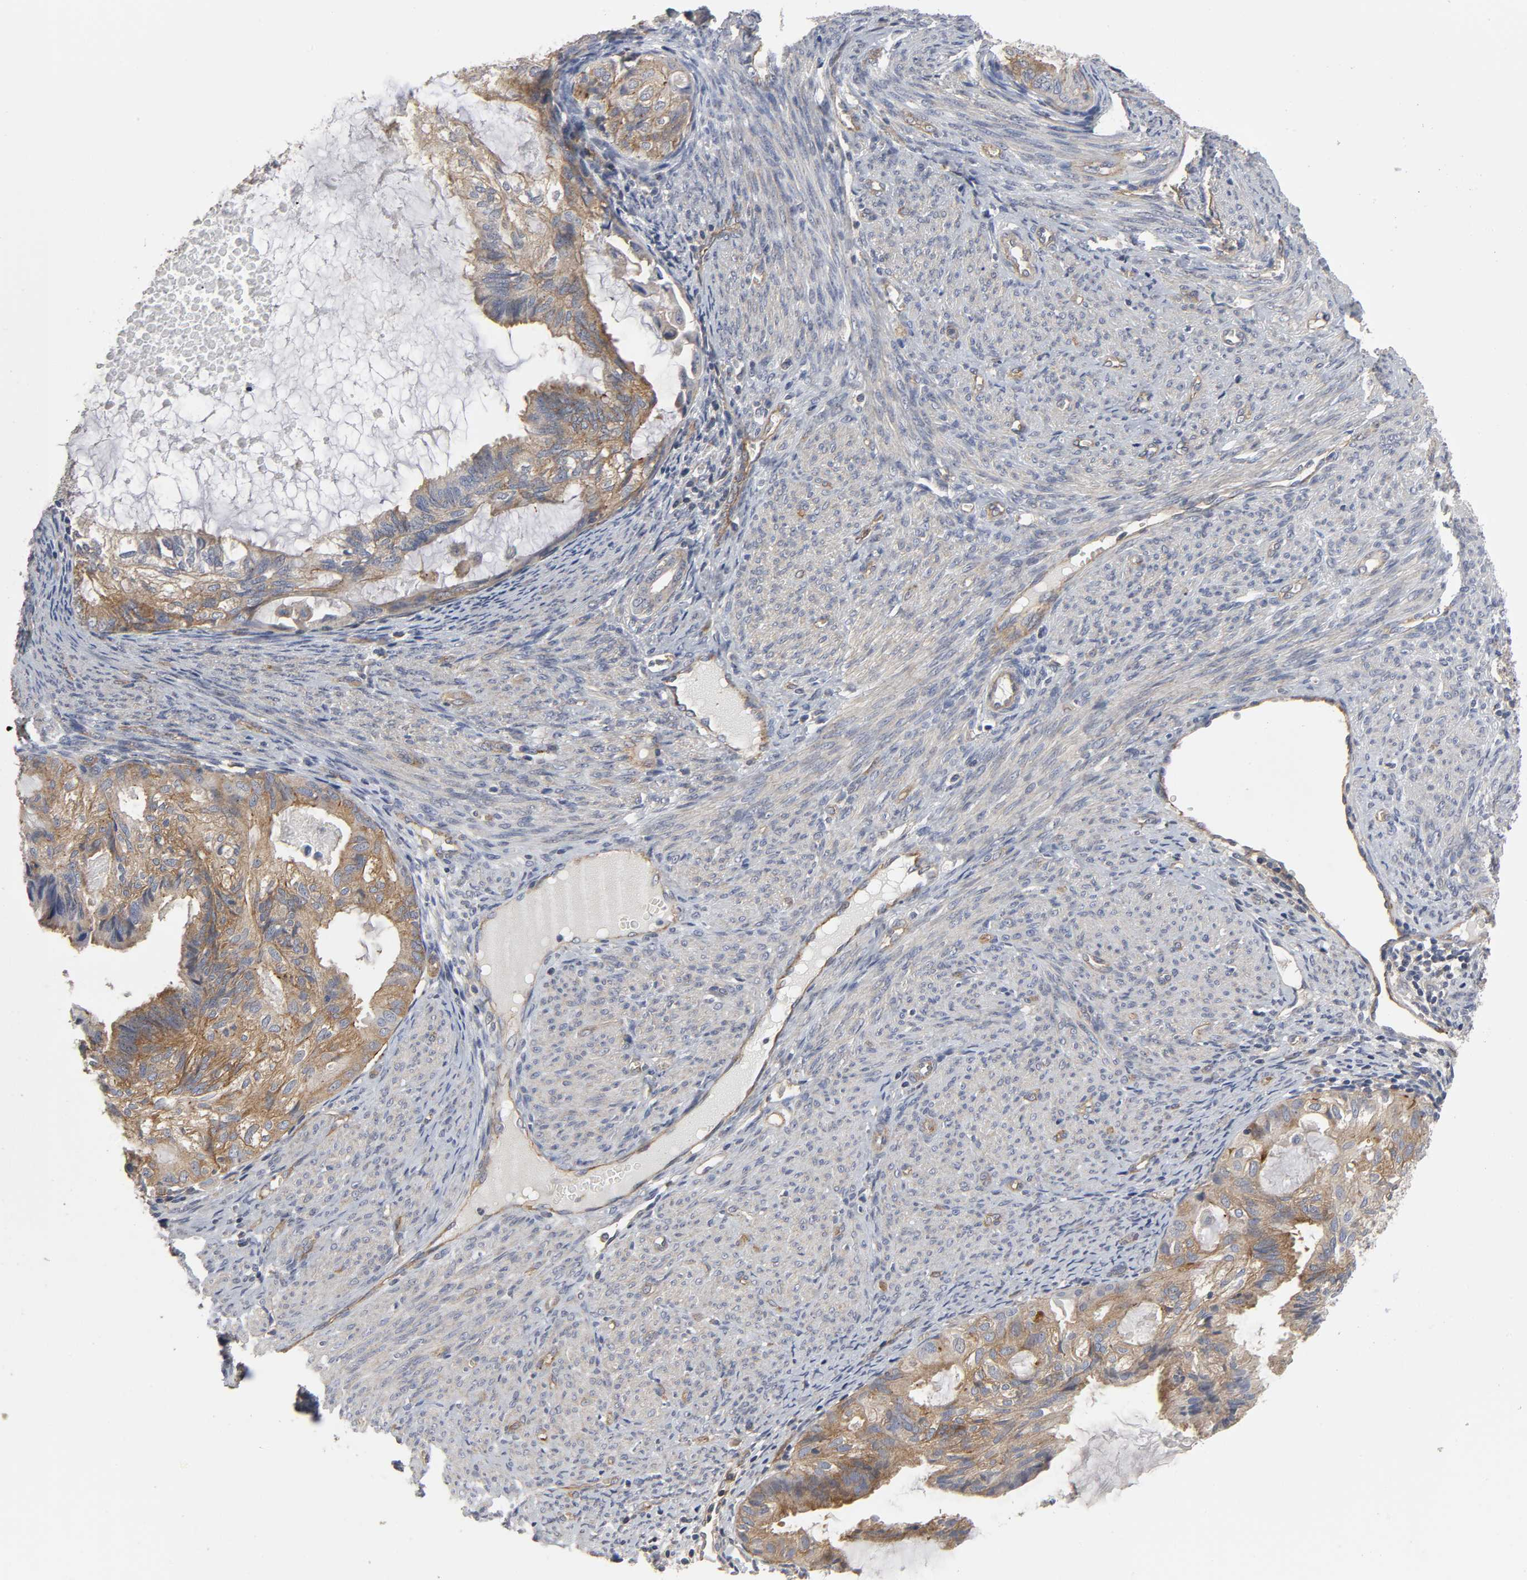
{"staining": {"intensity": "moderate", "quantity": ">75%", "location": "cytoplasmic/membranous"}, "tissue": "cervical cancer", "cell_type": "Tumor cells", "image_type": "cancer", "snomed": [{"axis": "morphology", "description": "Normal tissue, NOS"}, {"axis": "morphology", "description": "Adenocarcinoma, NOS"}, {"axis": "topography", "description": "Cervix"}, {"axis": "topography", "description": "Endometrium"}], "caption": "Immunohistochemistry (IHC) (DAB) staining of human cervical adenocarcinoma exhibits moderate cytoplasmic/membranous protein expression in about >75% of tumor cells. The staining was performed using DAB to visualize the protein expression in brown, while the nuclei were stained in blue with hematoxylin (Magnification: 20x).", "gene": "SH3GLB1", "patient": {"sex": "female", "age": 86}}